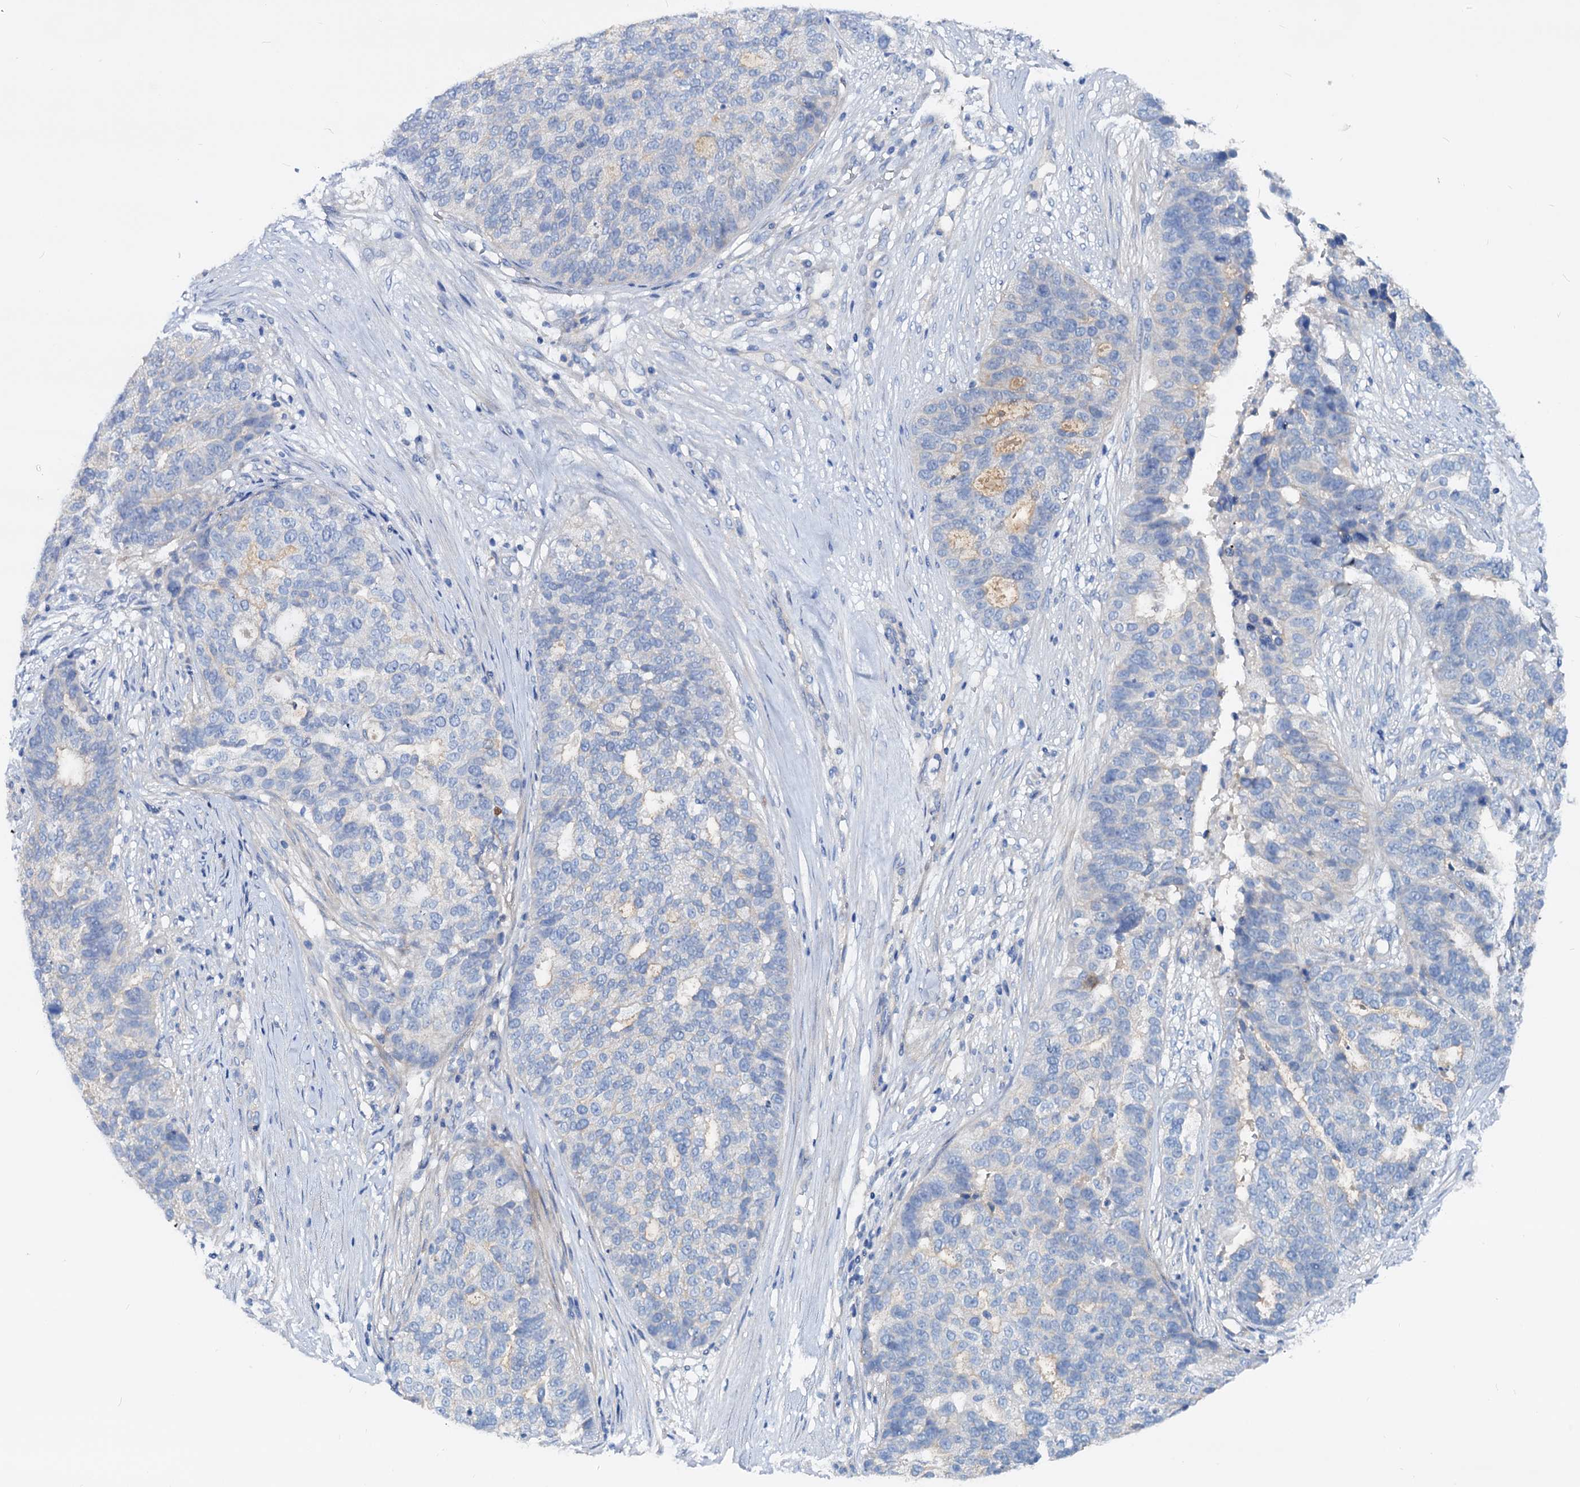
{"staining": {"intensity": "negative", "quantity": "none", "location": "none"}, "tissue": "ovarian cancer", "cell_type": "Tumor cells", "image_type": "cancer", "snomed": [{"axis": "morphology", "description": "Cystadenocarcinoma, serous, NOS"}, {"axis": "topography", "description": "Ovary"}], "caption": "This is an IHC micrograph of ovarian cancer. There is no positivity in tumor cells.", "gene": "DYDC2", "patient": {"sex": "female", "age": 59}}